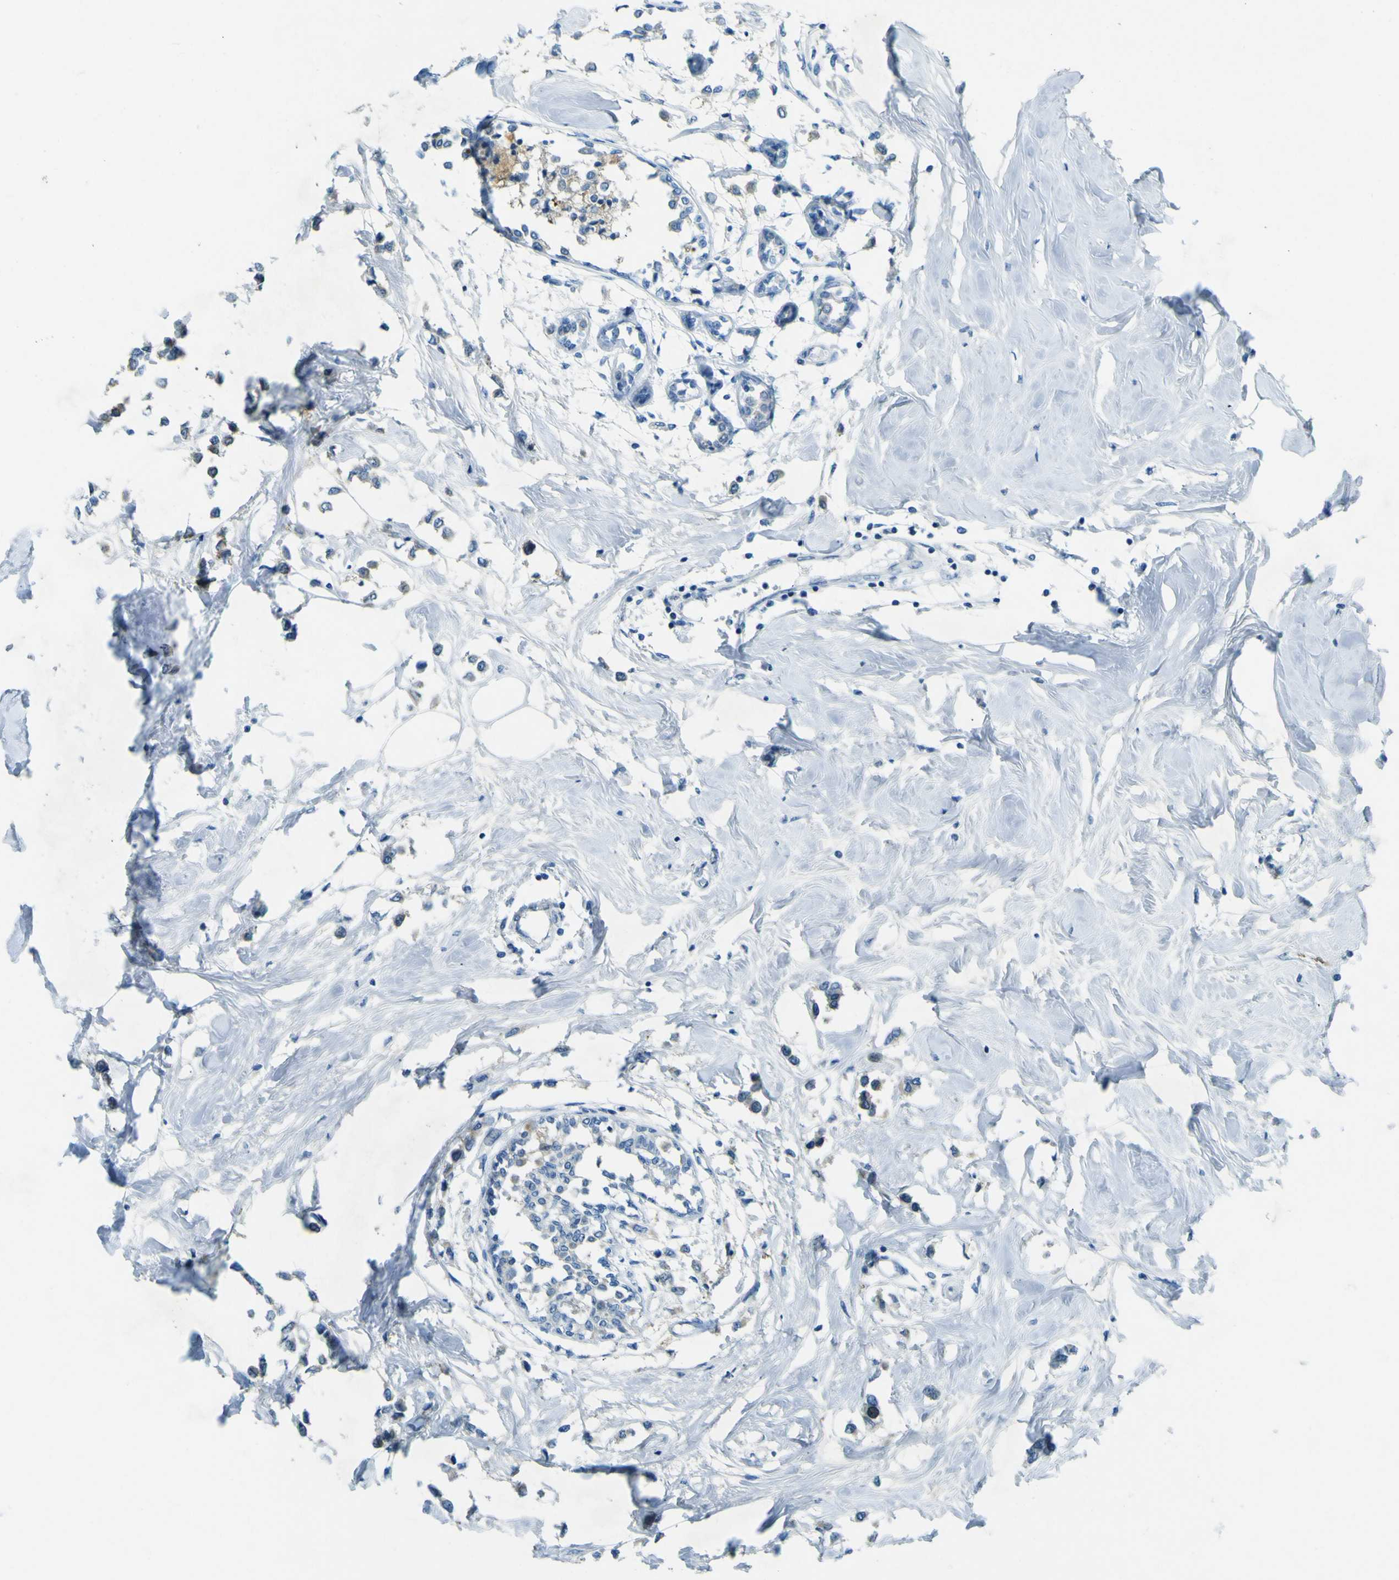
{"staining": {"intensity": "negative", "quantity": "none", "location": "none"}, "tissue": "breast cancer", "cell_type": "Tumor cells", "image_type": "cancer", "snomed": [{"axis": "morphology", "description": "Lobular carcinoma"}, {"axis": "topography", "description": "Breast"}], "caption": "Histopathology image shows no protein positivity in tumor cells of breast cancer (lobular carcinoma) tissue.", "gene": "SORCS1", "patient": {"sex": "female", "age": 51}}